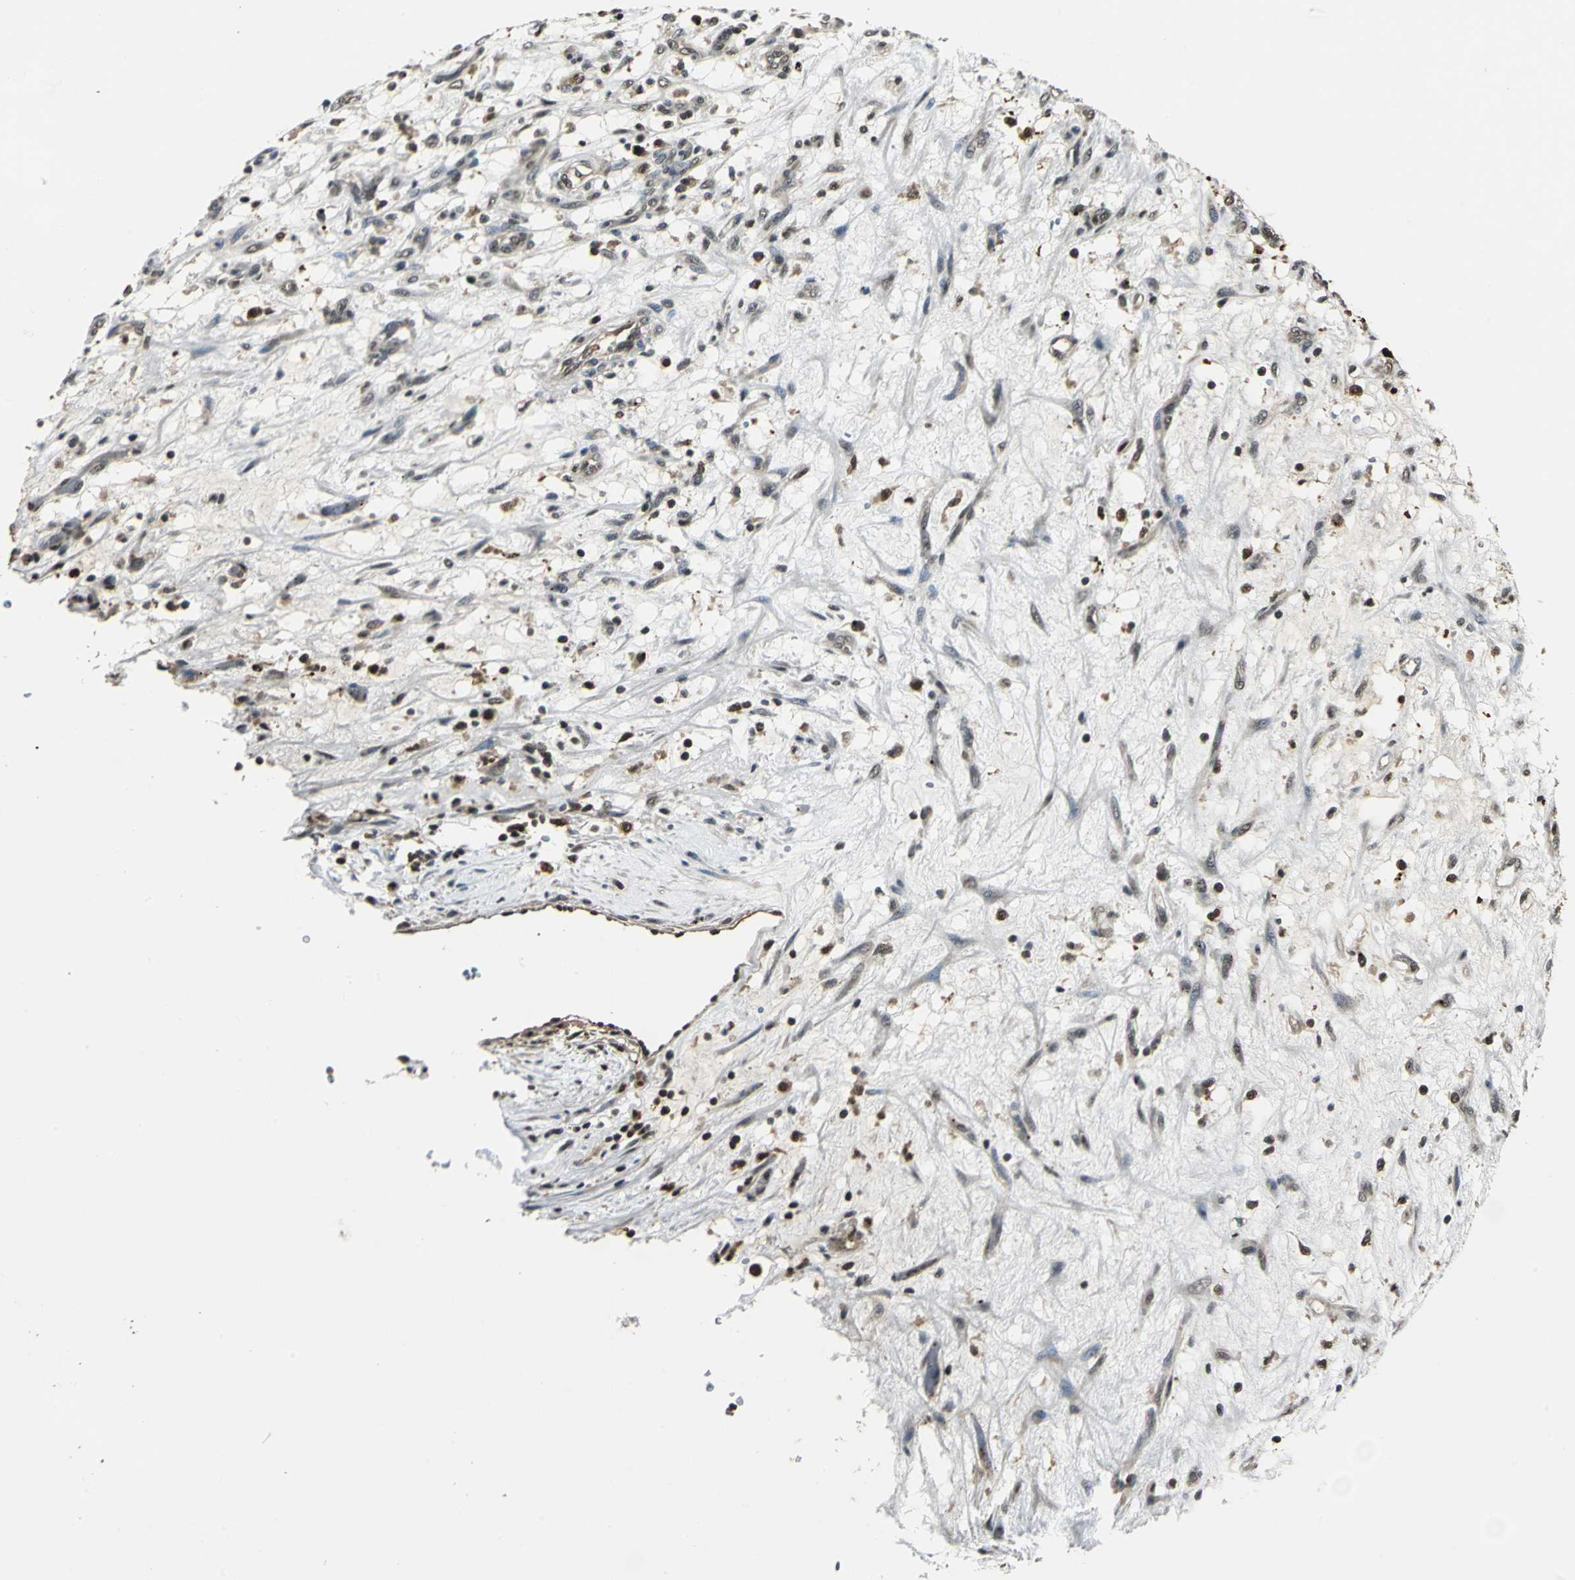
{"staining": {"intensity": "weak", "quantity": "25%-75%", "location": "cytoplasmic/membranous,nuclear"}, "tissue": "renal cancer", "cell_type": "Tumor cells", "image_type": "cancer", "snomed": [{"axis": "morphology", "description": "Adenocarcinoma, NOS"}, {"axis": "topography", "description": "Kidney"}], "caption": "This is an image of IHC staining of renal cancer (adenocarcinoma), which shows weak staining in the cytoplasmic/membranous and nuclear of tumor cells.", "gene": "PPP1R13L", "patient": {"sex": "female", "age": 57}}